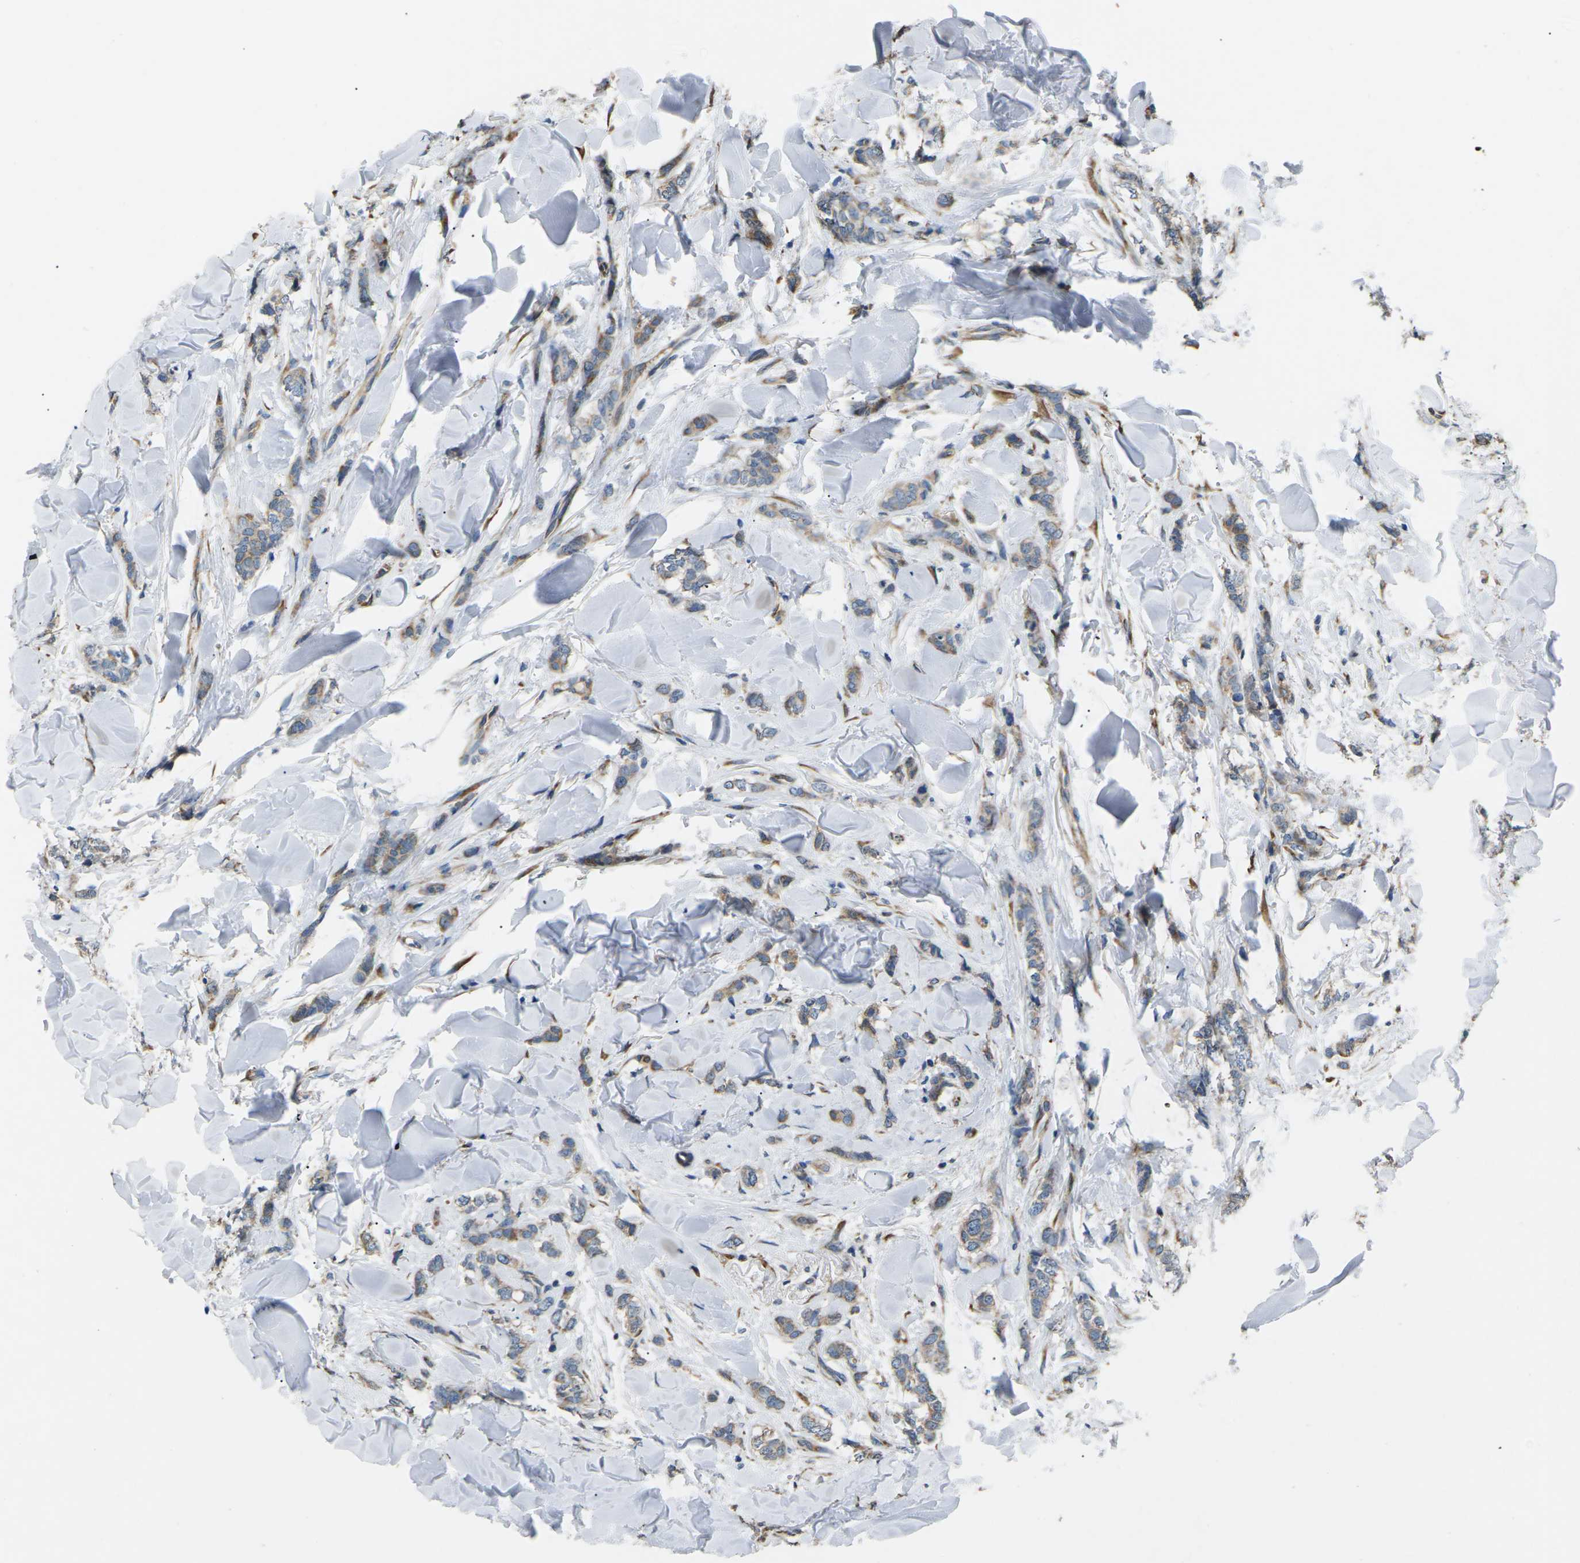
{"staining": {"intensity": "moderate", "quantity": ">75%", "location": "cytoplasmic/membranous"}, "tissue": "breast cancer", "cell_type": "Tumor cells", "image_type": "cancer", "snomed": [{"axis": "morphology", "description": "Lobular carcinoma"}, {"axis": "topography", "description": "Skin"}, {"axis": "topography", "description": "Breast"}], "caption": "This is an image of immunohistochemistry staining of lobular carcinoma (breast), which shows moderate expression in the cytoplasmic/membranous of tumor cells.", "gene": "KLHDC8B", "patient": {"sex": "female", "age": 46}}